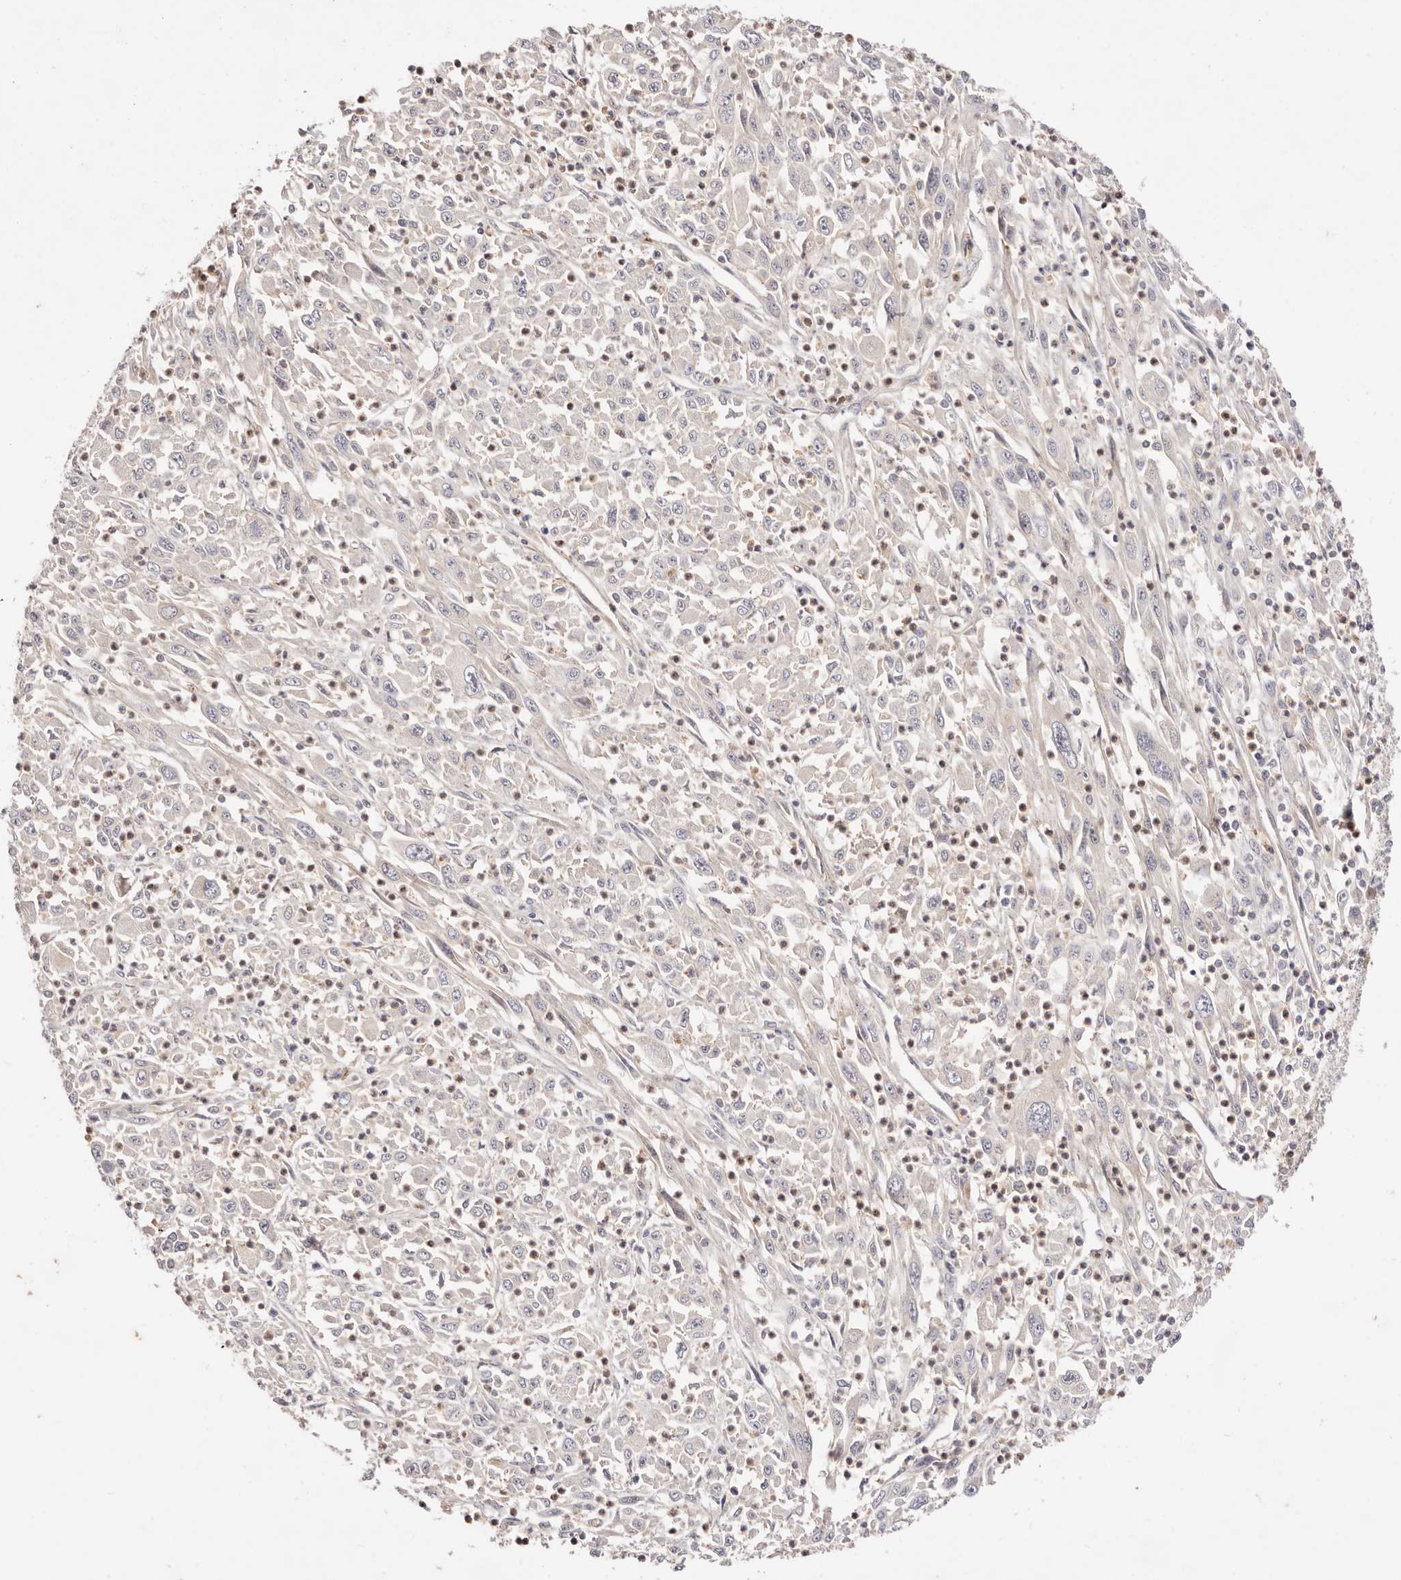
{"staining": {"intensity": "negative", "quantity": "none", "location": "none"}, "tissue": "melanoma", "cell_type": "Tumor cells", "image_type": "cancer", "snomed": [{"axis": "morphology", "description": "Malignant melanoma, Metastatic site"}, {"axis": "topography", "description": "Skin"}], "caption": "Tumor cells are negative for protein expression in human melanoma.", "gene": "SLC35B2", "patient": {"sex": "female", "age": 56}}